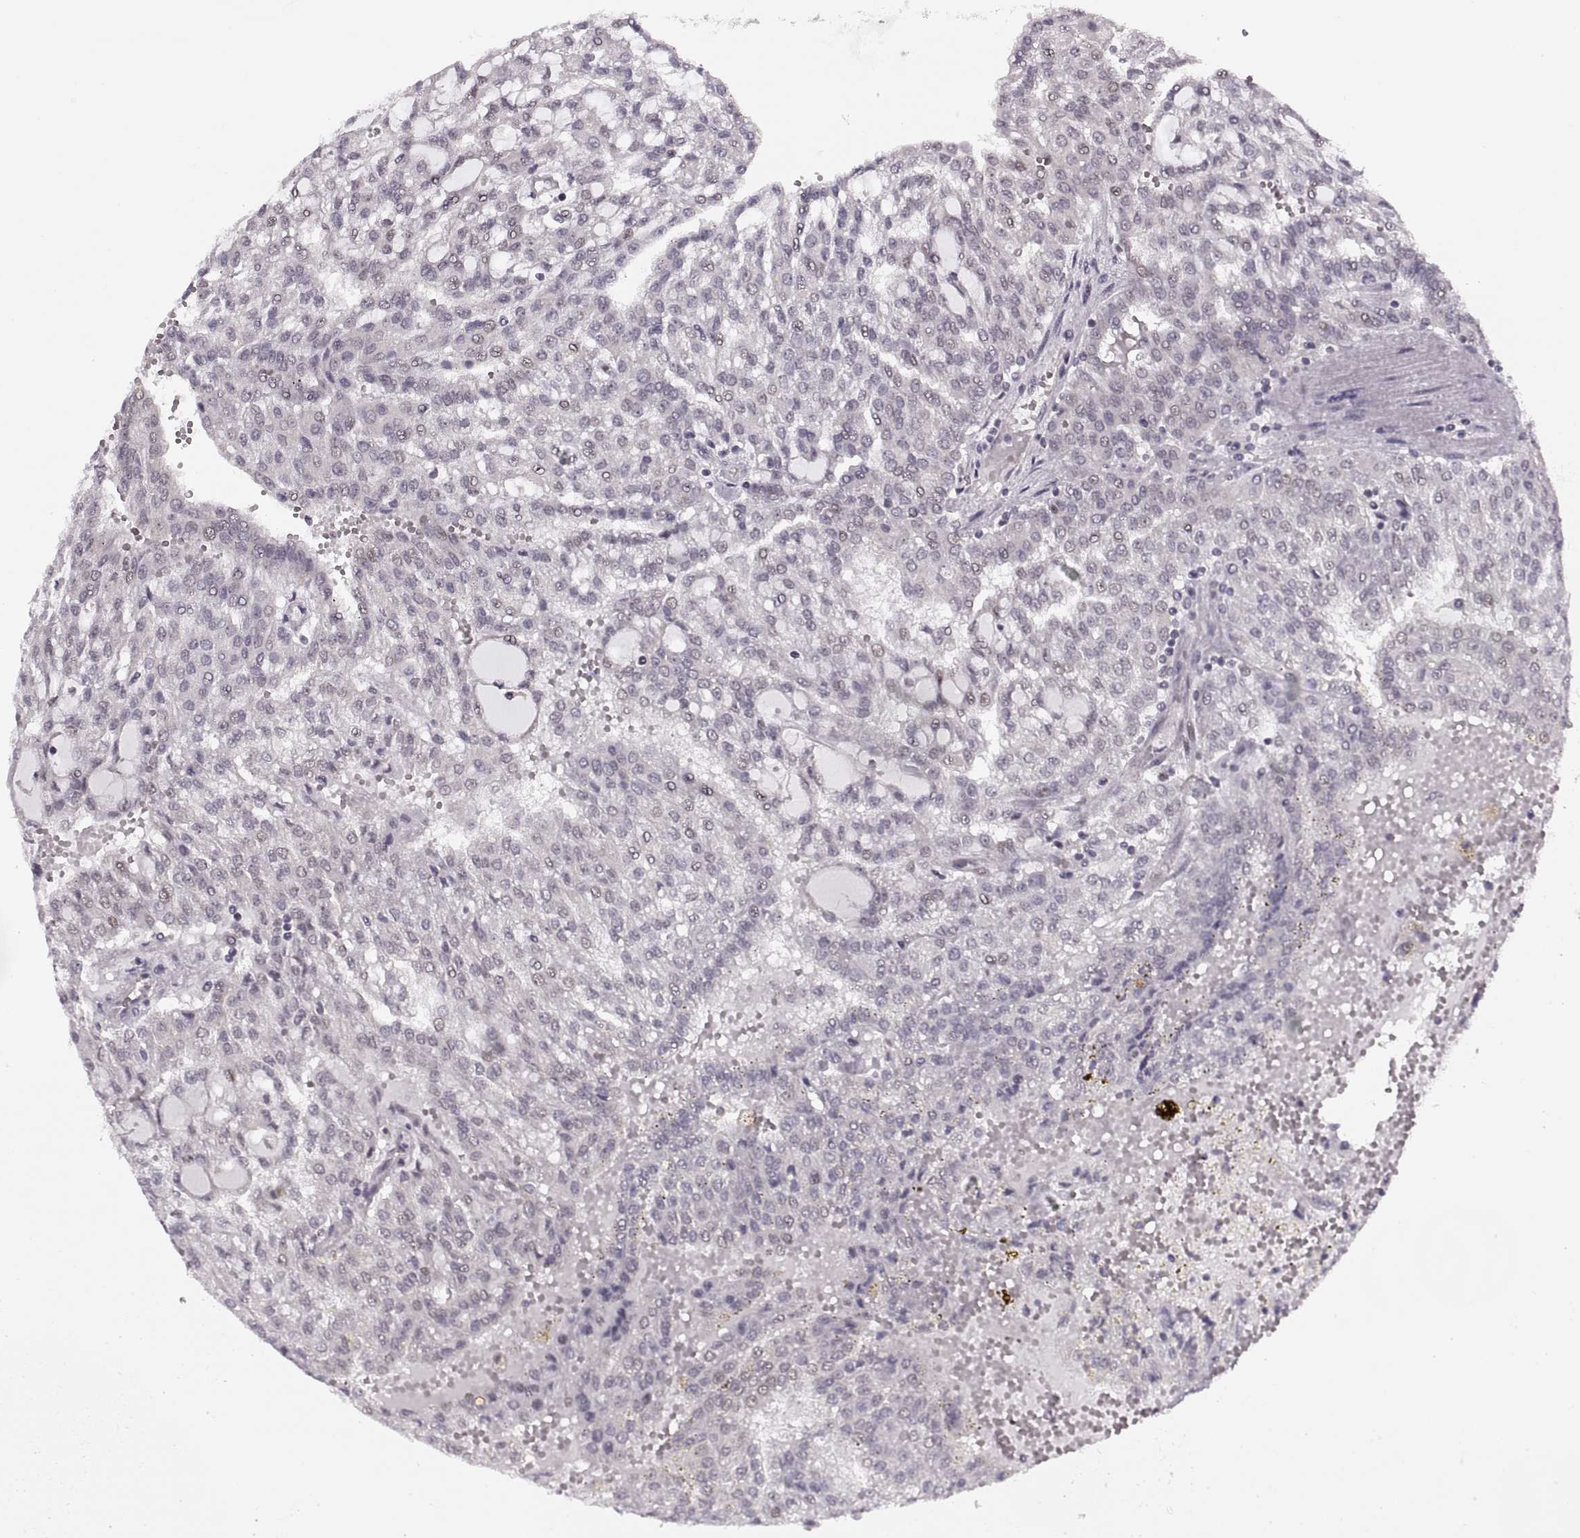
{"staining": {"intensity": "negative", "quantity": "none", "location": "none"}, "tissue": "renal cancer", "cell_type": "Tumor cells", "image_type": "cancer", "snomed": [{"axis": "morphology", "description": "Adenocarcinoma, NOS"}, {"axis": "topography", "description": "Kidney"}], "caption": "Tumor cells are negative for protein expression in human renal cancer (adenocarcinoma).", "gene": "LUZP2", "patient": {"sex": "male", "age": 63}}